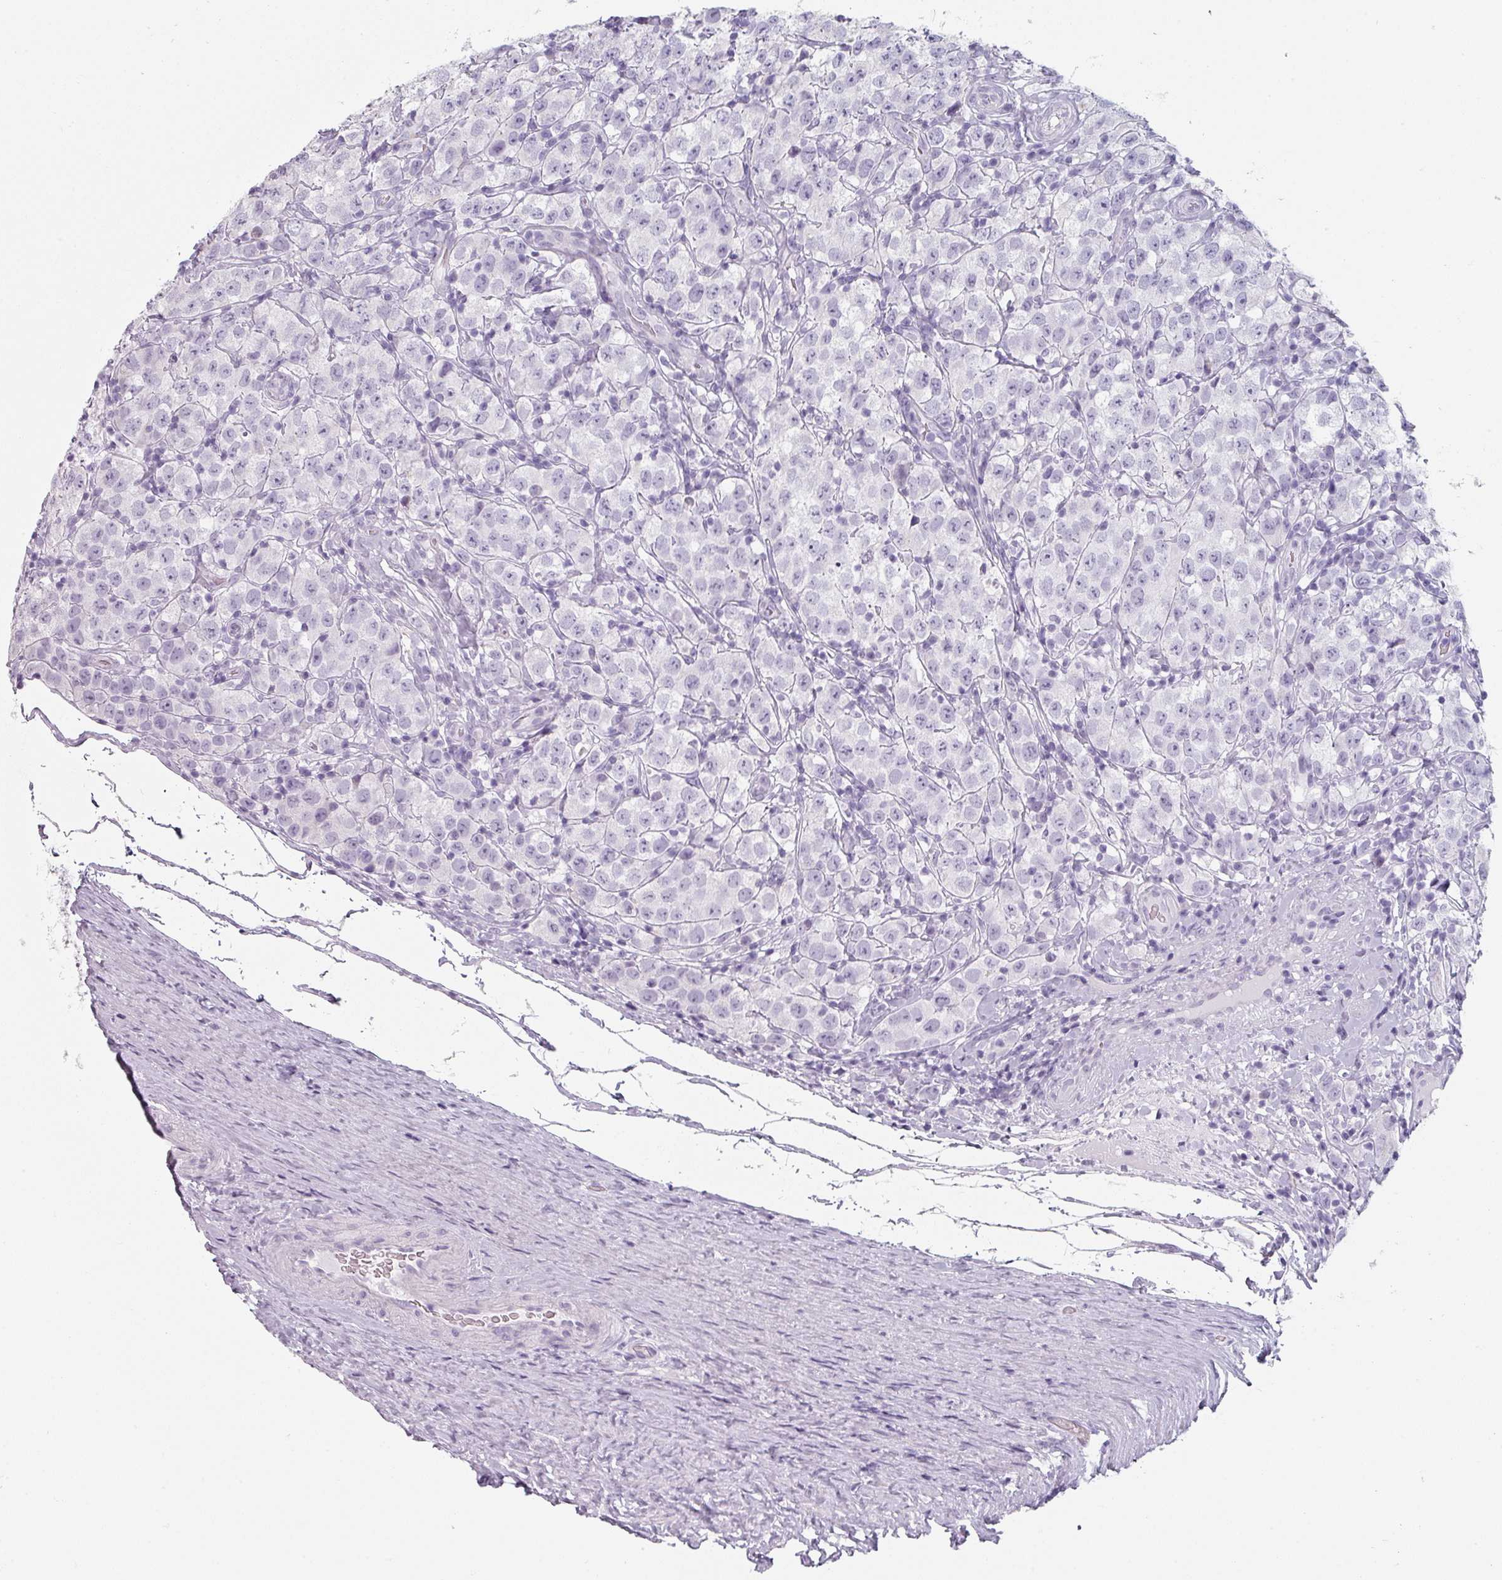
{"staining": {"intensity": "negative", "quantity": "none", "location": "none"}, "tissue": "testis cancer", "cell_type": "Tumor cells", "image_type": "cancer", "snomed": [{"axis": "morphology", "description": "Seminoma, NOS"}, {"axis": "morphology", "description": "Carcinoma, Embryonal, NOS"}, {"axis": "topography", "description": "Testis"}], "caption": "High magnification brightfield microscopy of testis cancer (embryonal carcinoma) stained with DAB (3,3'-diaminobenzidine) (brown) and counterstained with hematoxylin (blue): tumor cells show no significant positivity.", "gene": "SFTPA1", "patient": {"sex": "male", "age": 41}}